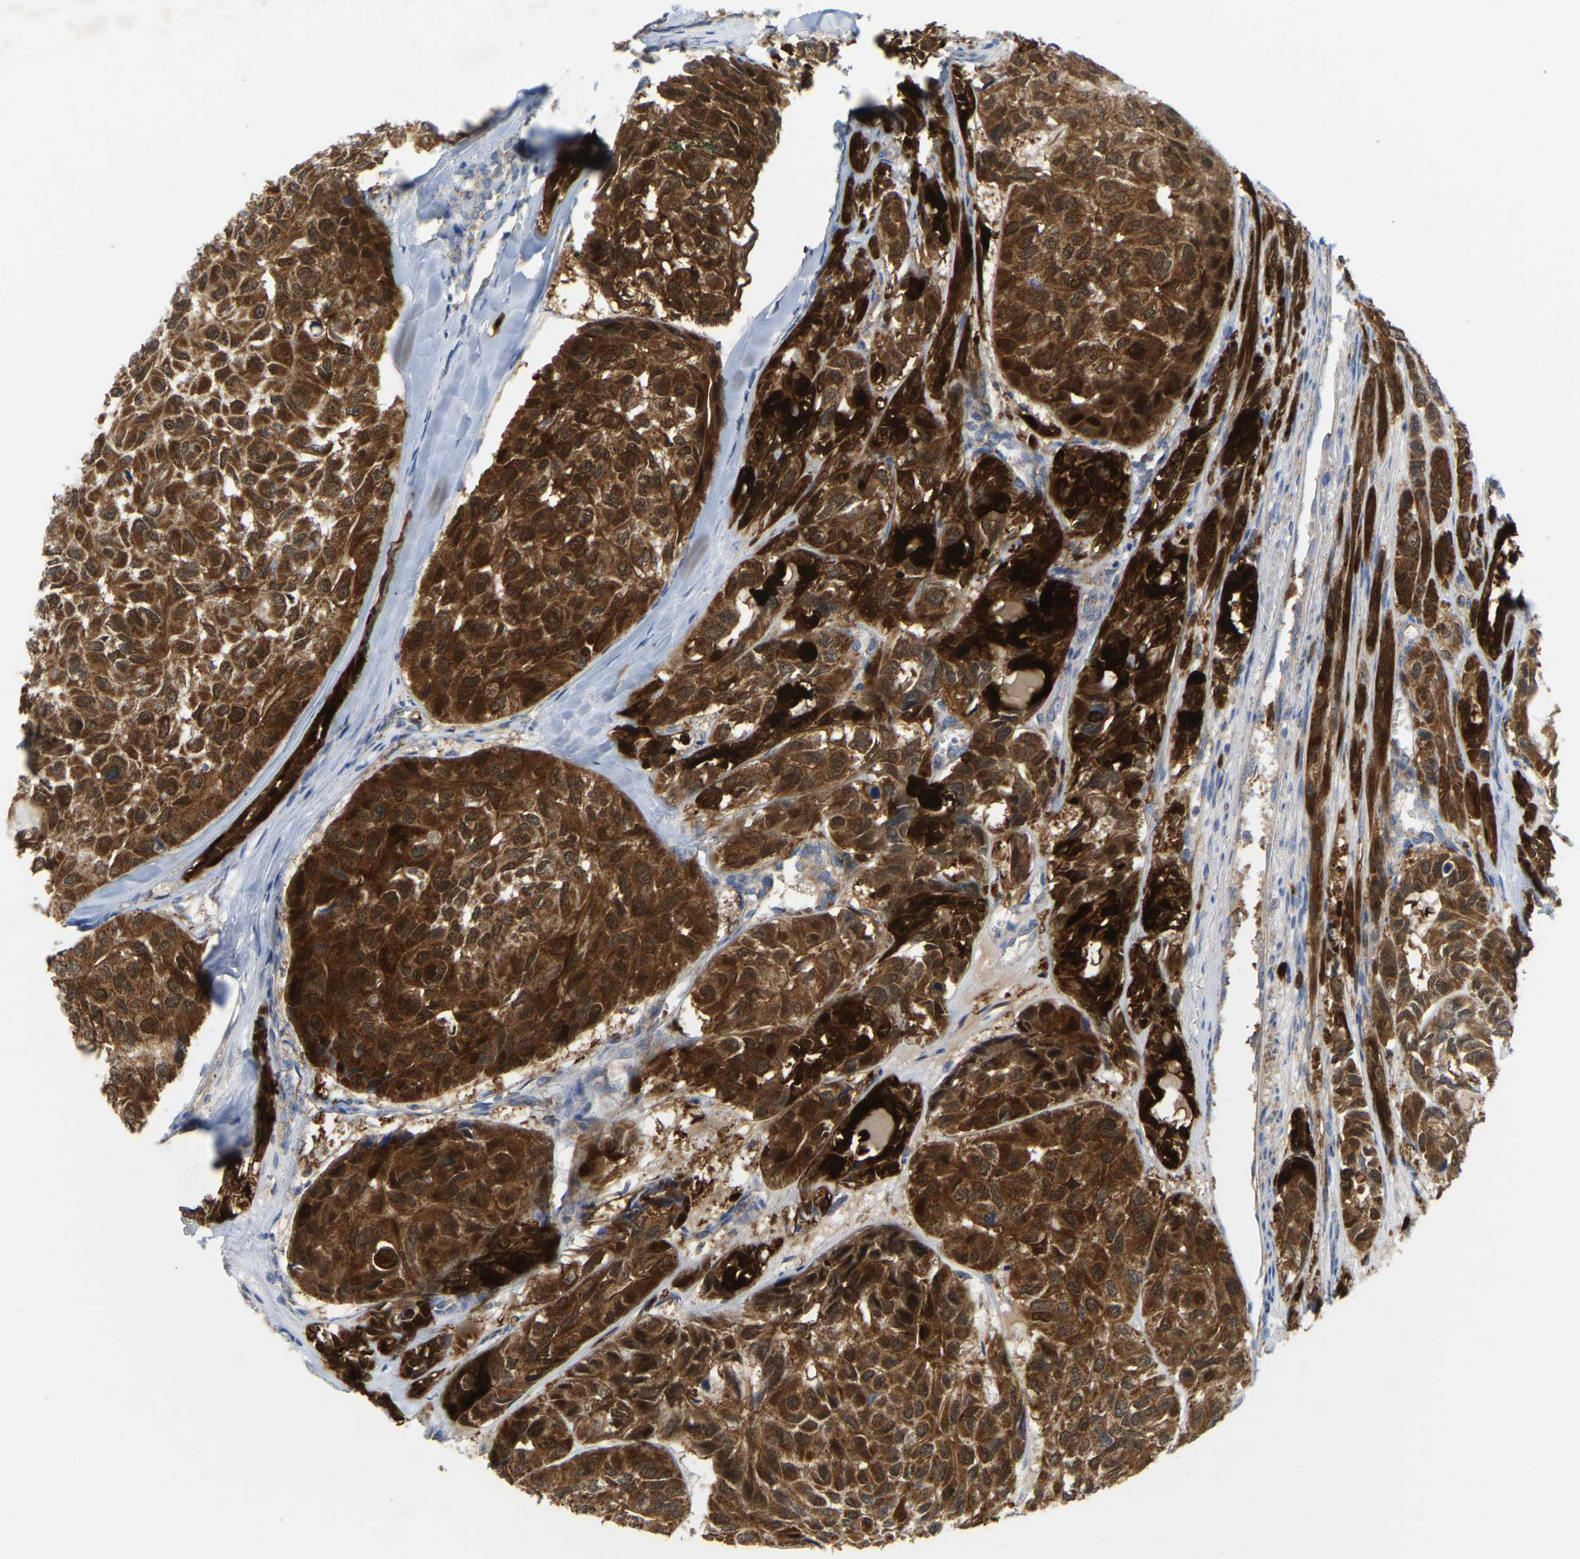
{"staining": {"intensity": "strong", "quantity": ">75%", "location": "cytoplasmic/membranous"}, "tissue": "head and neck cancer", "cell_type": "Tumor cells", "image_type": "cancer", "snomed": [{"axis": "morphology", "description": "Adenocarcinoma, NOS"}, {"axis": "topography", "description": "Salivary gland, NOS"}, {"axis": "topography", "description": "Head-Neck"}], "caption": "Head and neck adenocarcinoma stained with immunohistochemistry (IHC) displays strong cytoplasmic/membranous positivity in approximately >75% of tumor cells.", "gene": "SERPINB5", "patient": {"sex": "female", "age": 76}}